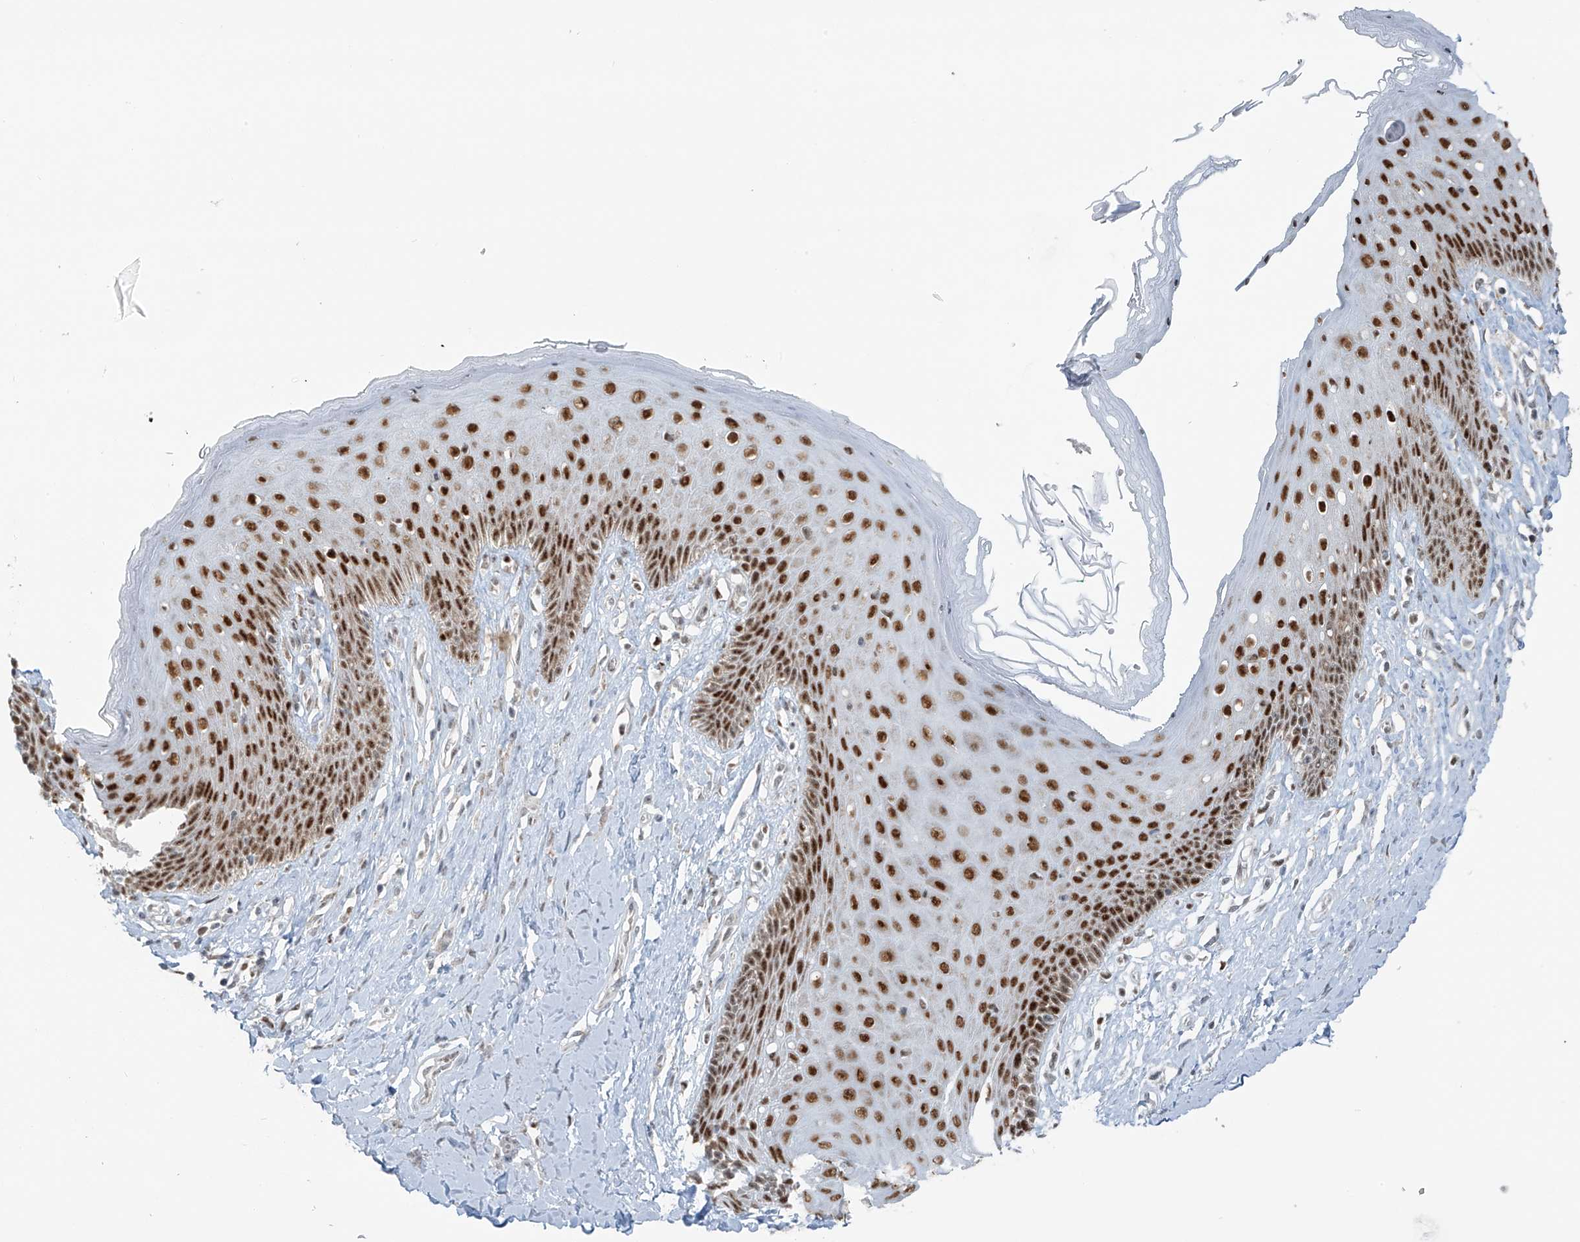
{"staining": {"intensity": "strong", "quantity": ">75%", "location": "nuclear"}, "tissue": "skin", "cell_type": "Epidermal cells", "image_type": "normal", "snomed": [{"axis": "morphology", "description": "Normal tissue, NOS"}, {"axis": "morphology", "description": "Squamous cell carcinoma, NOS"}, {"axis": "topography", "description": "Vulva"}], "caption": "Immunohistochemical staining of normal human skin demonstrates strong nuclear protein staining in about >75% of epidermal cells.", "gene": "WRNIP1", "patient": {"sex": "female", "age": 85}}